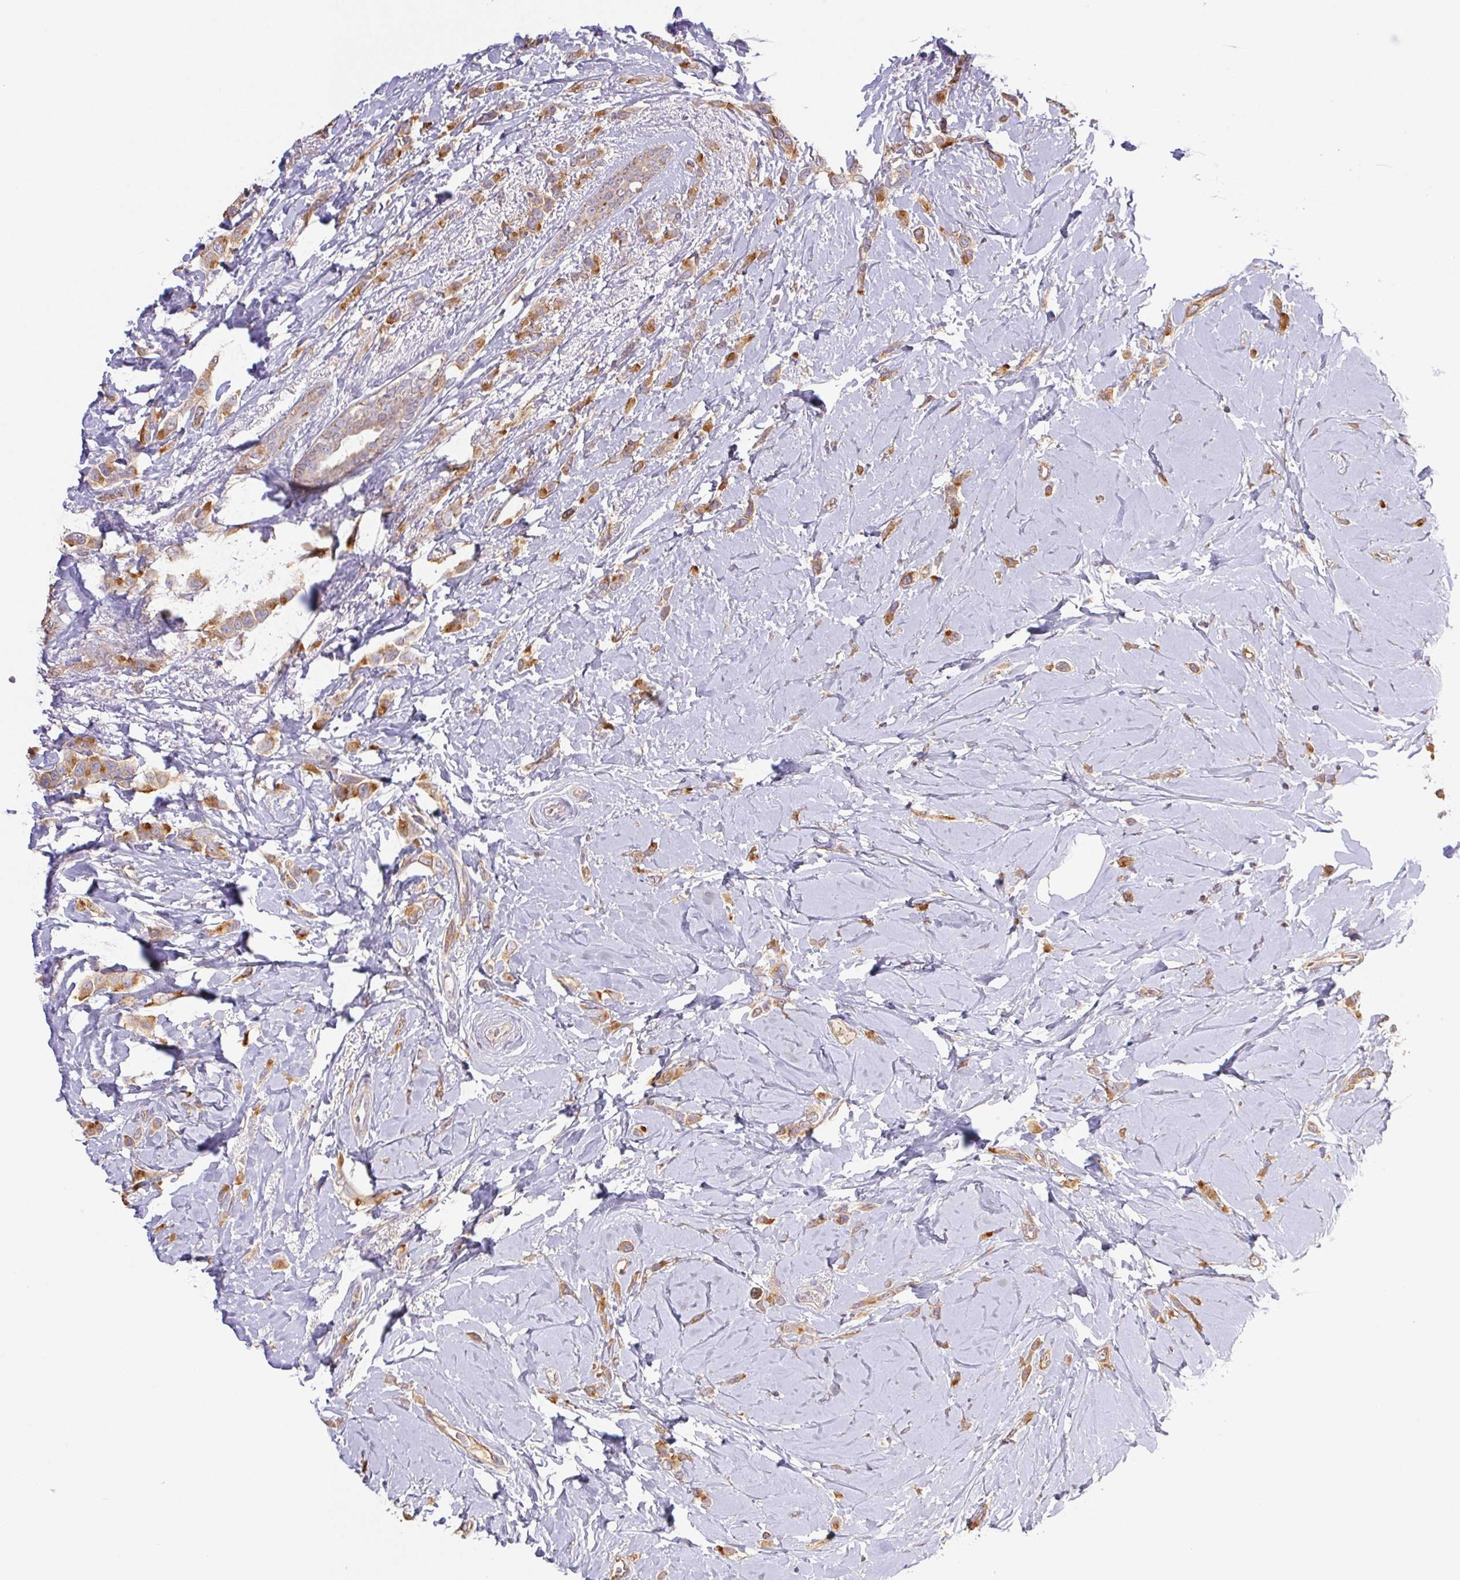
{"staining": {"intensity": "moderate", "quantity": ">75%", "location": "cytoplasmic/membranous"}, "tissue": "breast cancer", "cell_type": "Tumor cells", "image_type": "cancer", "snomed": [{"axis": "morphology", "description": "Lobular carcinoma"}, {"axis": "topography", "description": "Breast"}], "caption": "Lobular carcinoma (breast) stained for a protein displays moderate cytoplasmic/membranous positivity in tumor cells.", "gene": "RAB11A", "patient": {"sex": "female", "age": 66}}